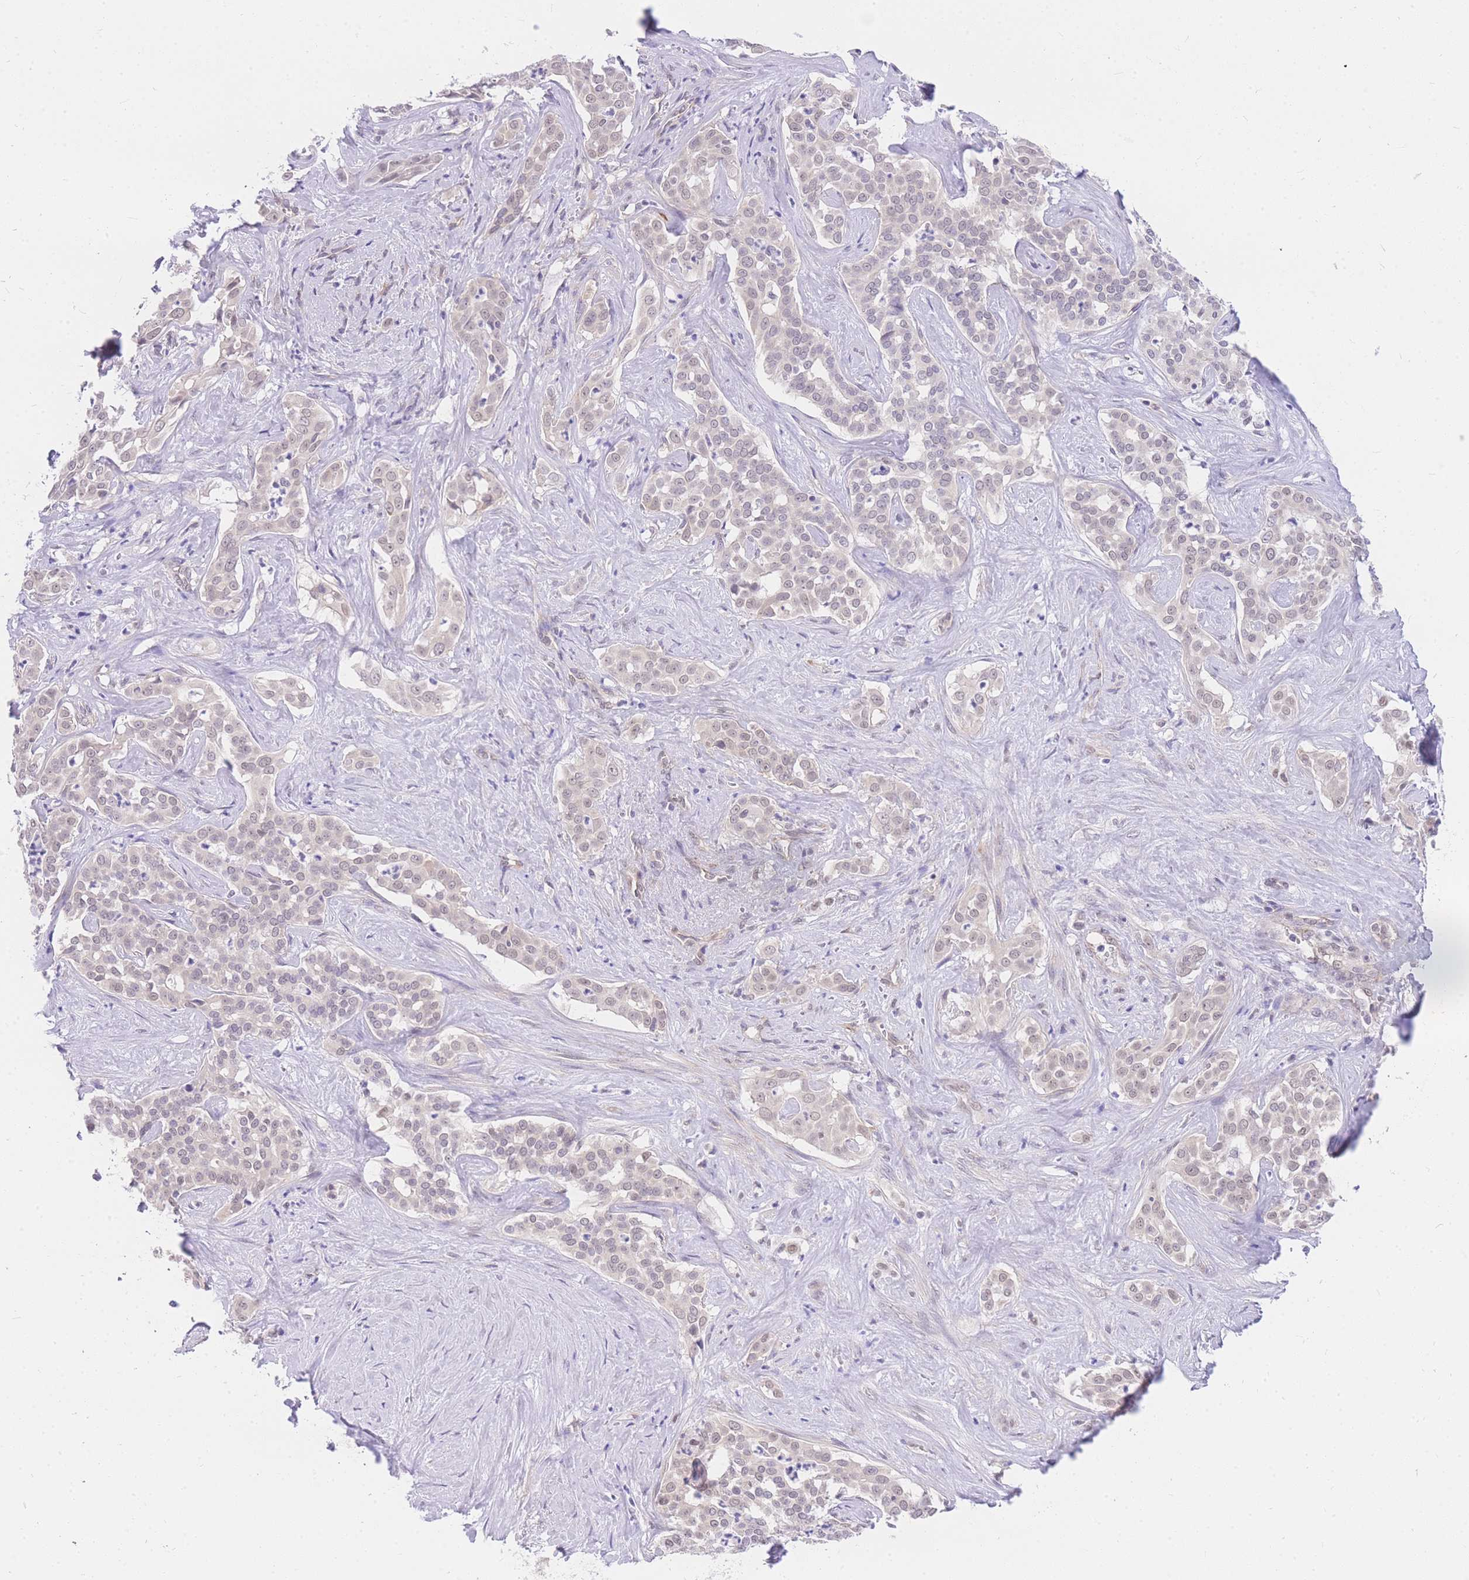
{"staining": {"intensity": "weak", "quantity": "<25%", "location": "nuclear"}, "tissue": "liver cancer", "cell_type": "Tumor cells", "image_type": "cancer", "snomed": [{"axis": "morphology", "description": "Cholangiocarcinoma"}, {"axis": "topography", "description": "Liver"}], "caption": "Tumor cells are negative for protein expression in human cholangiocarcinoma (liver).", "gene": "S100PBP", "patient": {"sex": "male", "age": 67}}